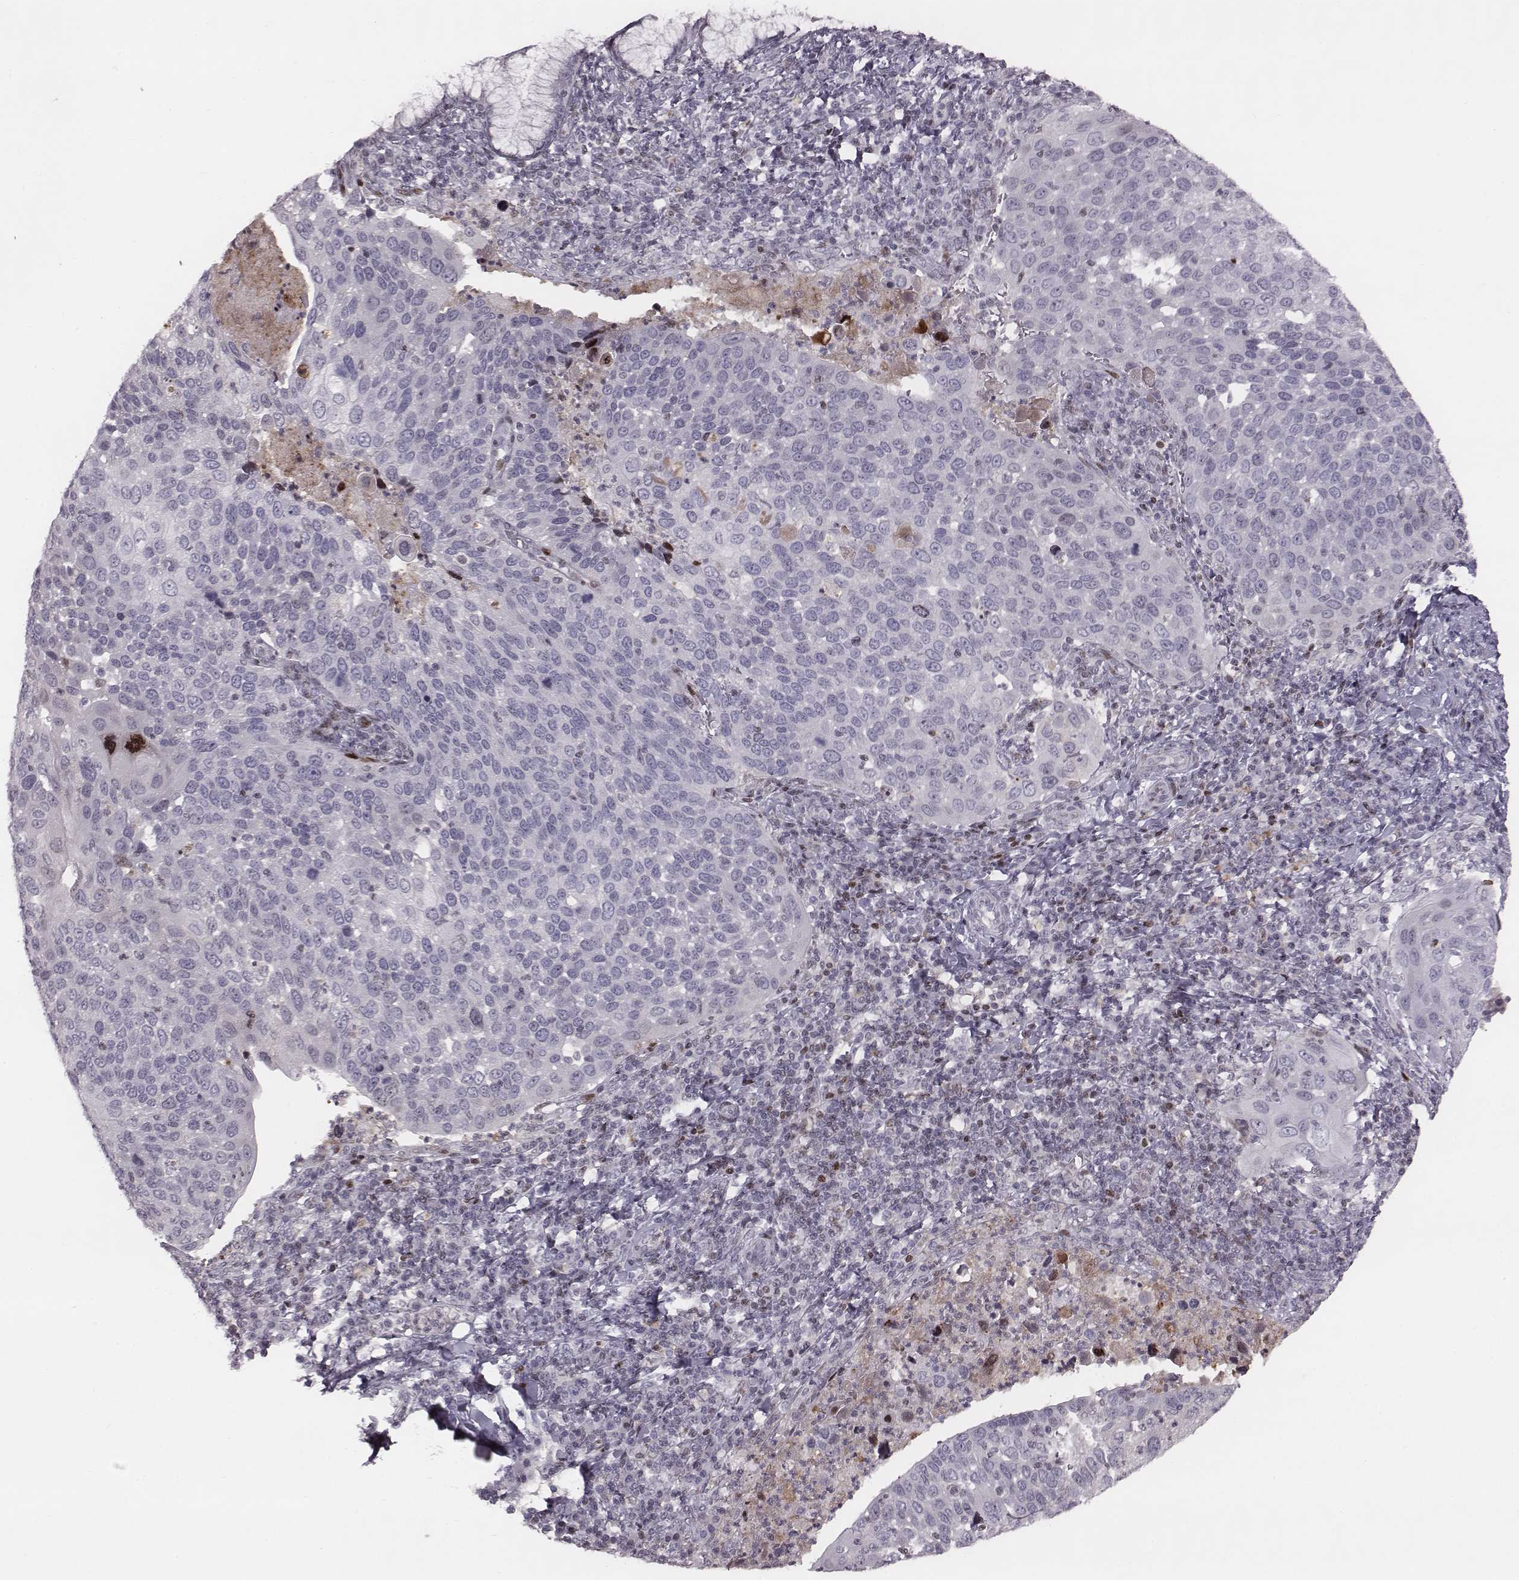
{"staining": {"intensity": "negative", "quantity": "none", "location": "none"}, "tissue": "cervical cancer", "cell_type": "Tumor cells", "image_type": "cancer", "snomed": [{"axis": "morphology", "description": "Squamous cell carcinoma, NOS"}, {"axis": "topography", "description": "Cervix"}], "caption": "The micrograph reveals no staining of tumor cells in squamous cell carcinoma (cervical).", "gene": "NDC1", "patient": {"sex": "female", "age": 54}}